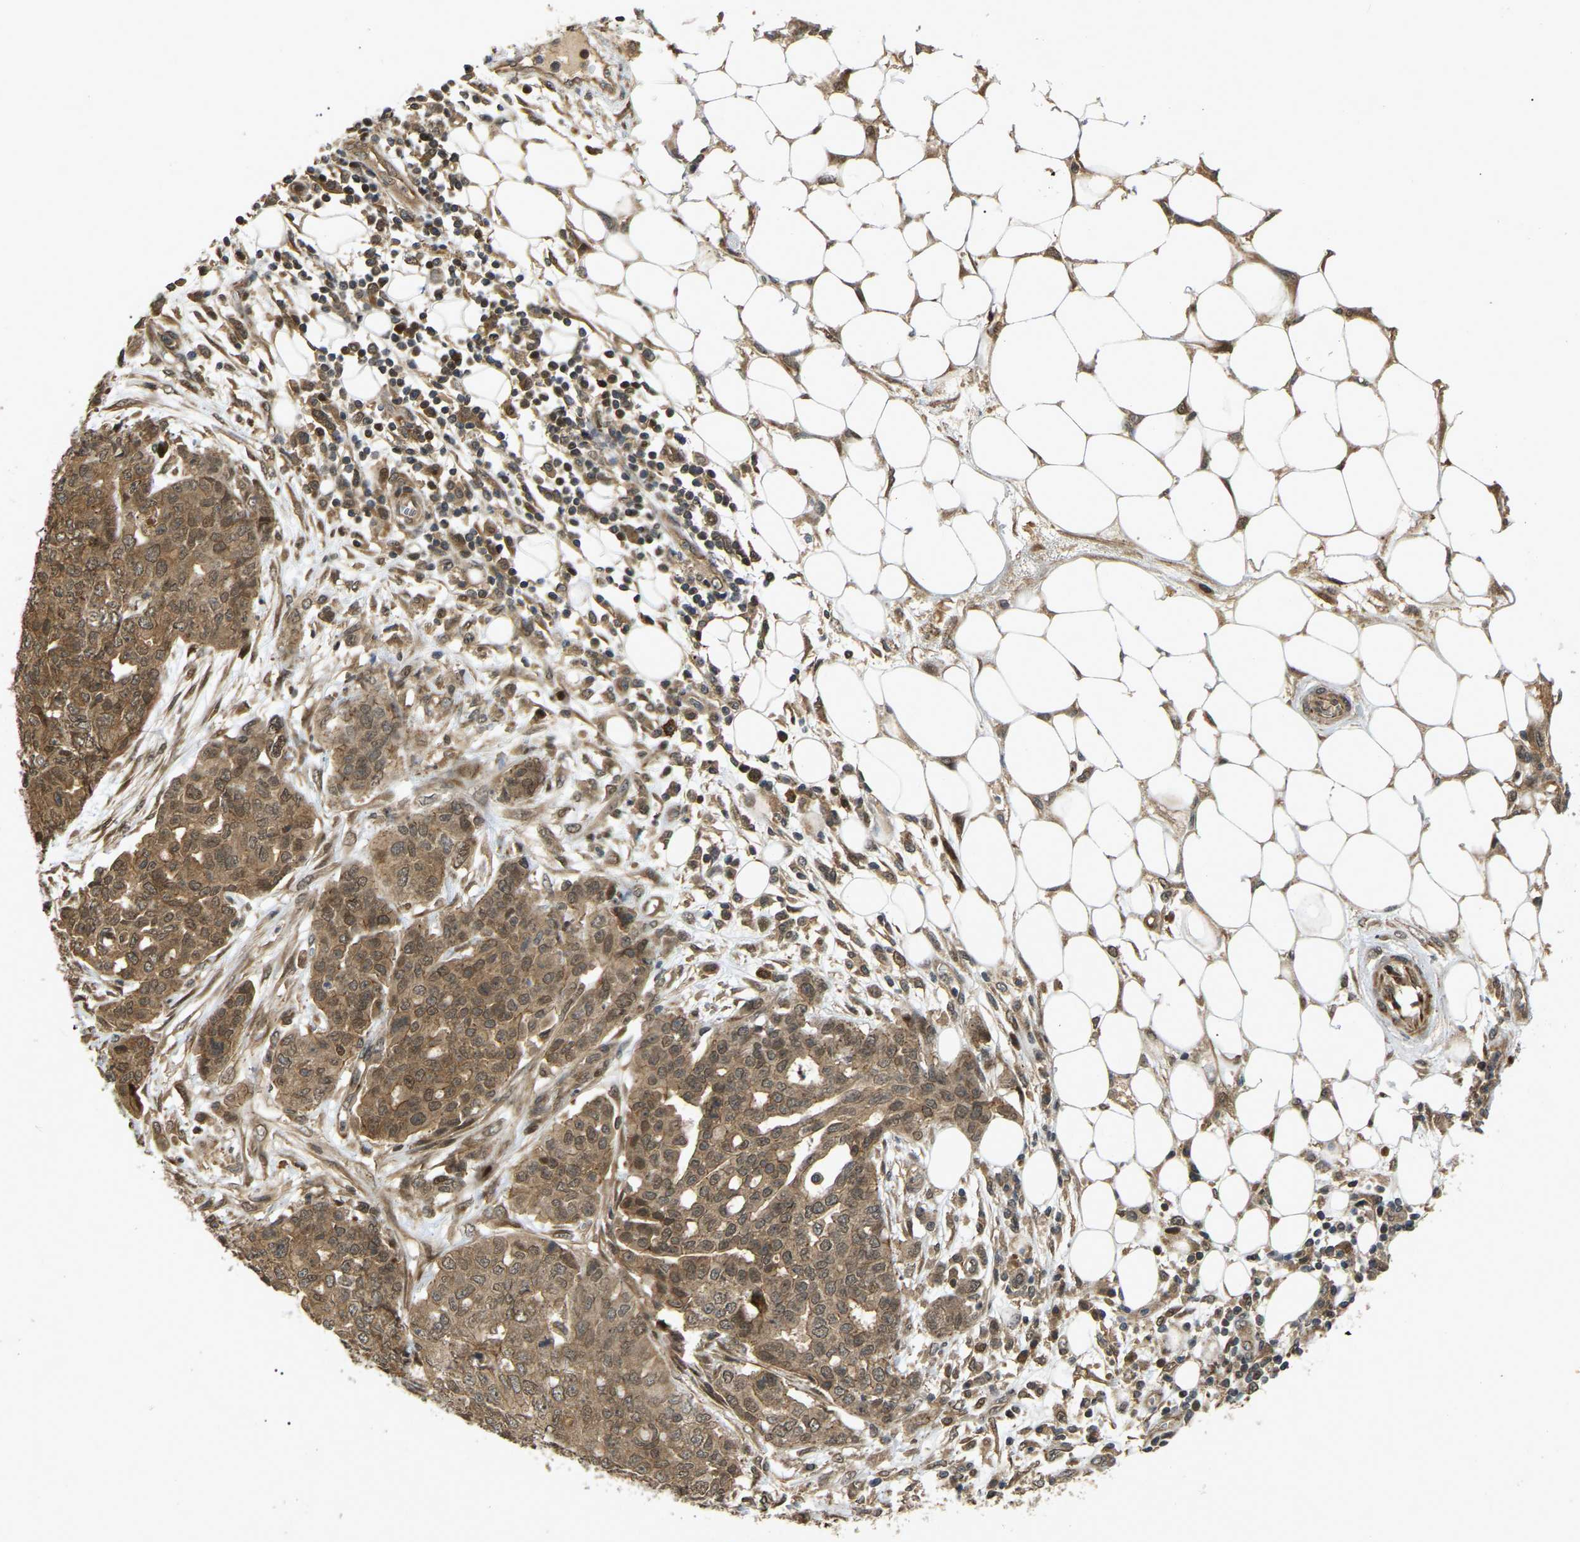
{"staining": {"intensity": "moderate", "quantity": ">75%", "location": "cytoplasmic/membranous,nuclear"}, "tissue": "ovarian cancer", "cell_type": "Tumor cells", "image_type": "cancer", "snomed": [{"axis": "morphology", "description": "Cystadenocarcinoma, serous, NOS"}, {"axis": "topography", "description": "Soft tissue"}, {"axis": "topography", "description": "Ovary"}], "caption": "Protein staining of ovarian cancer tissue reveals moderate cytoplasmic/membranous and nuclear staining in approximately >75% of tumor cells.", "gene": "KIAA1549", "patient": {"sex": "female", "age": 57}}